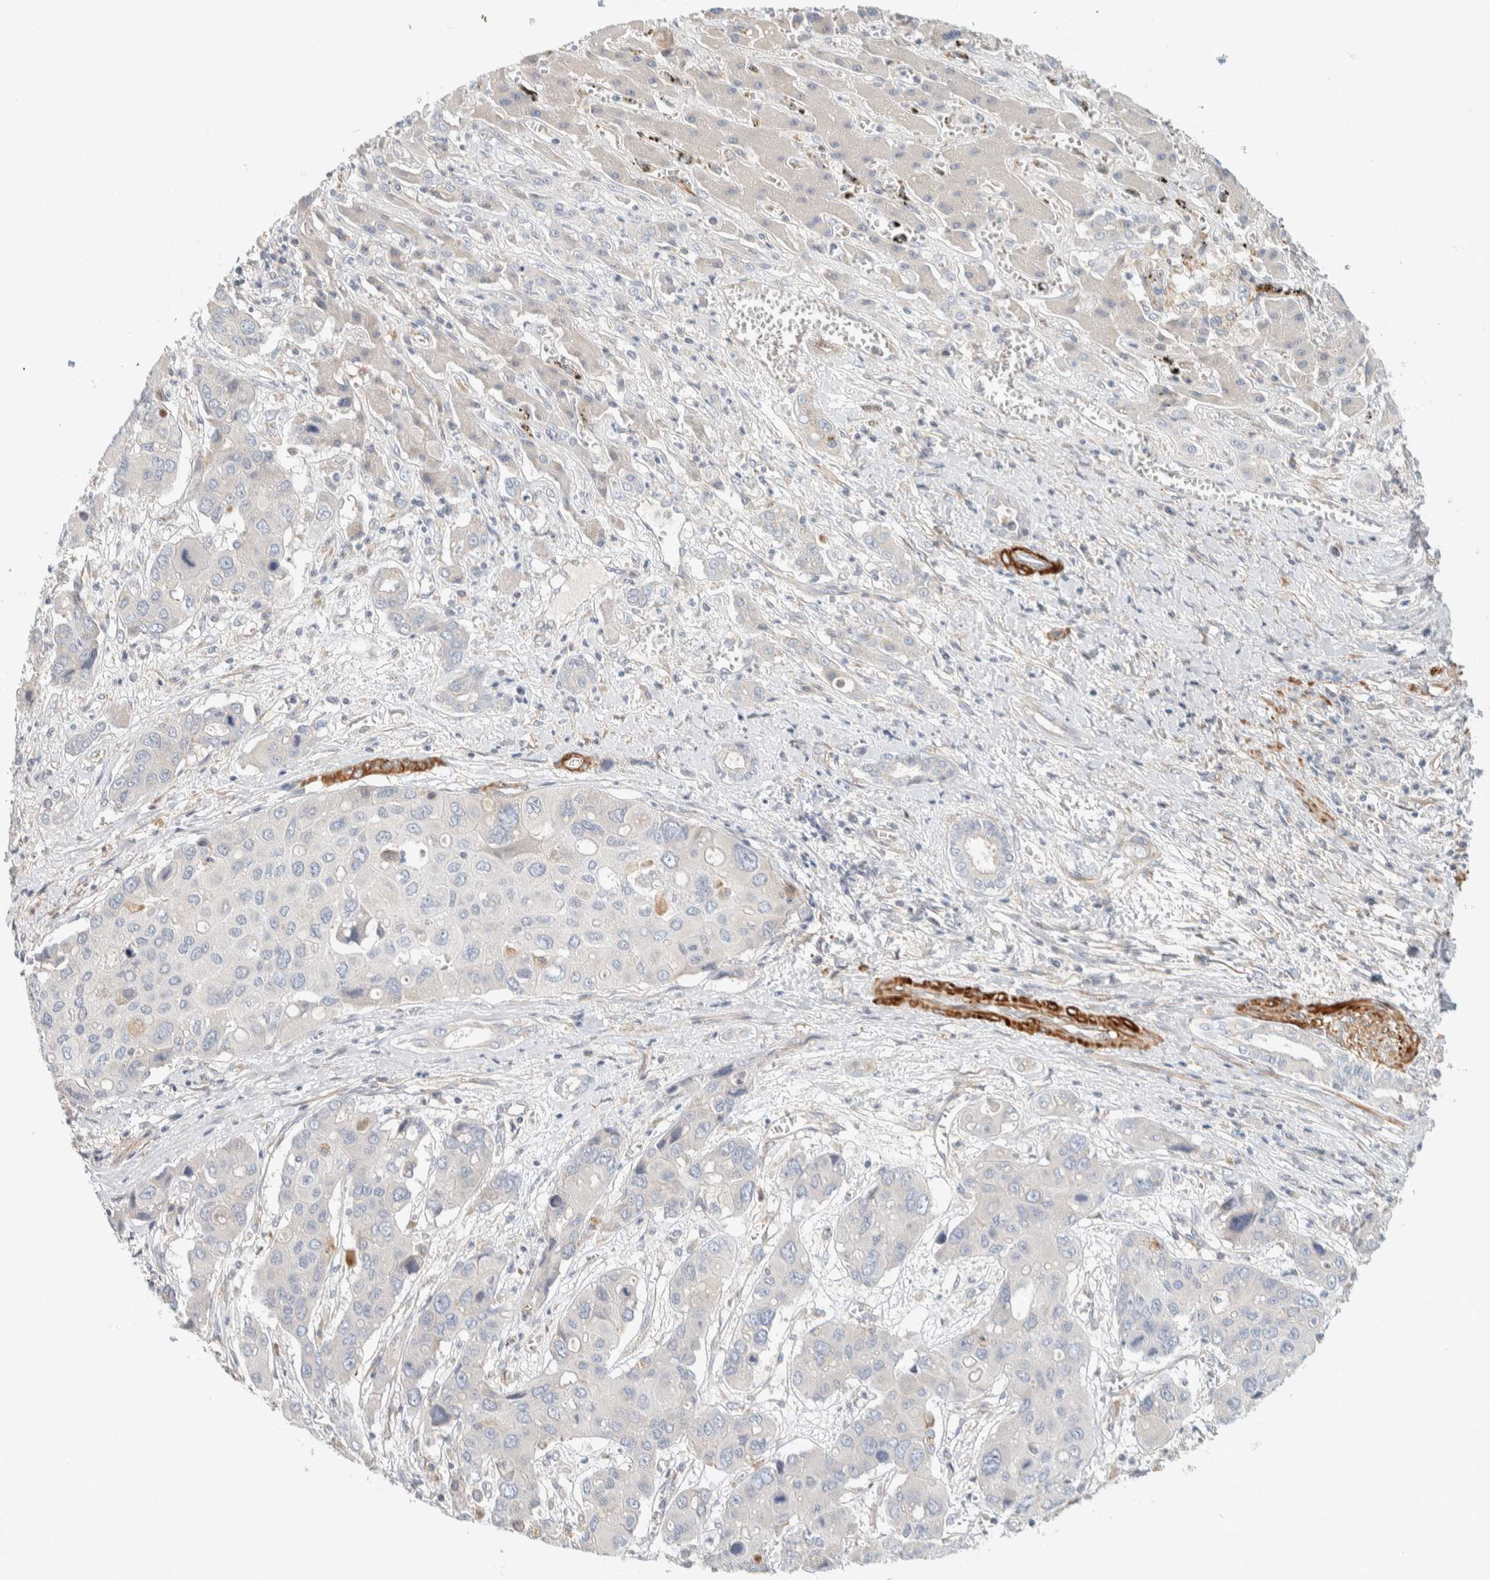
{"staining": {"intensity": "negative", "quantity": "none", "location": "none"}, "tissue": "liver cancer", "cell_type": "Tumor cells", "image_type": "cancer", "snomed": [{"axis": "morphology", "description": "Cholangiocarcinoma"}, {"axis": "topography", "description": "Liver"}], "caption": "The micrograph shows no significant staining in tumor cells of cholangiocarcinoma (liver).", "gene": "CDR2", "patient": {"sex": "male", "age": 67}}